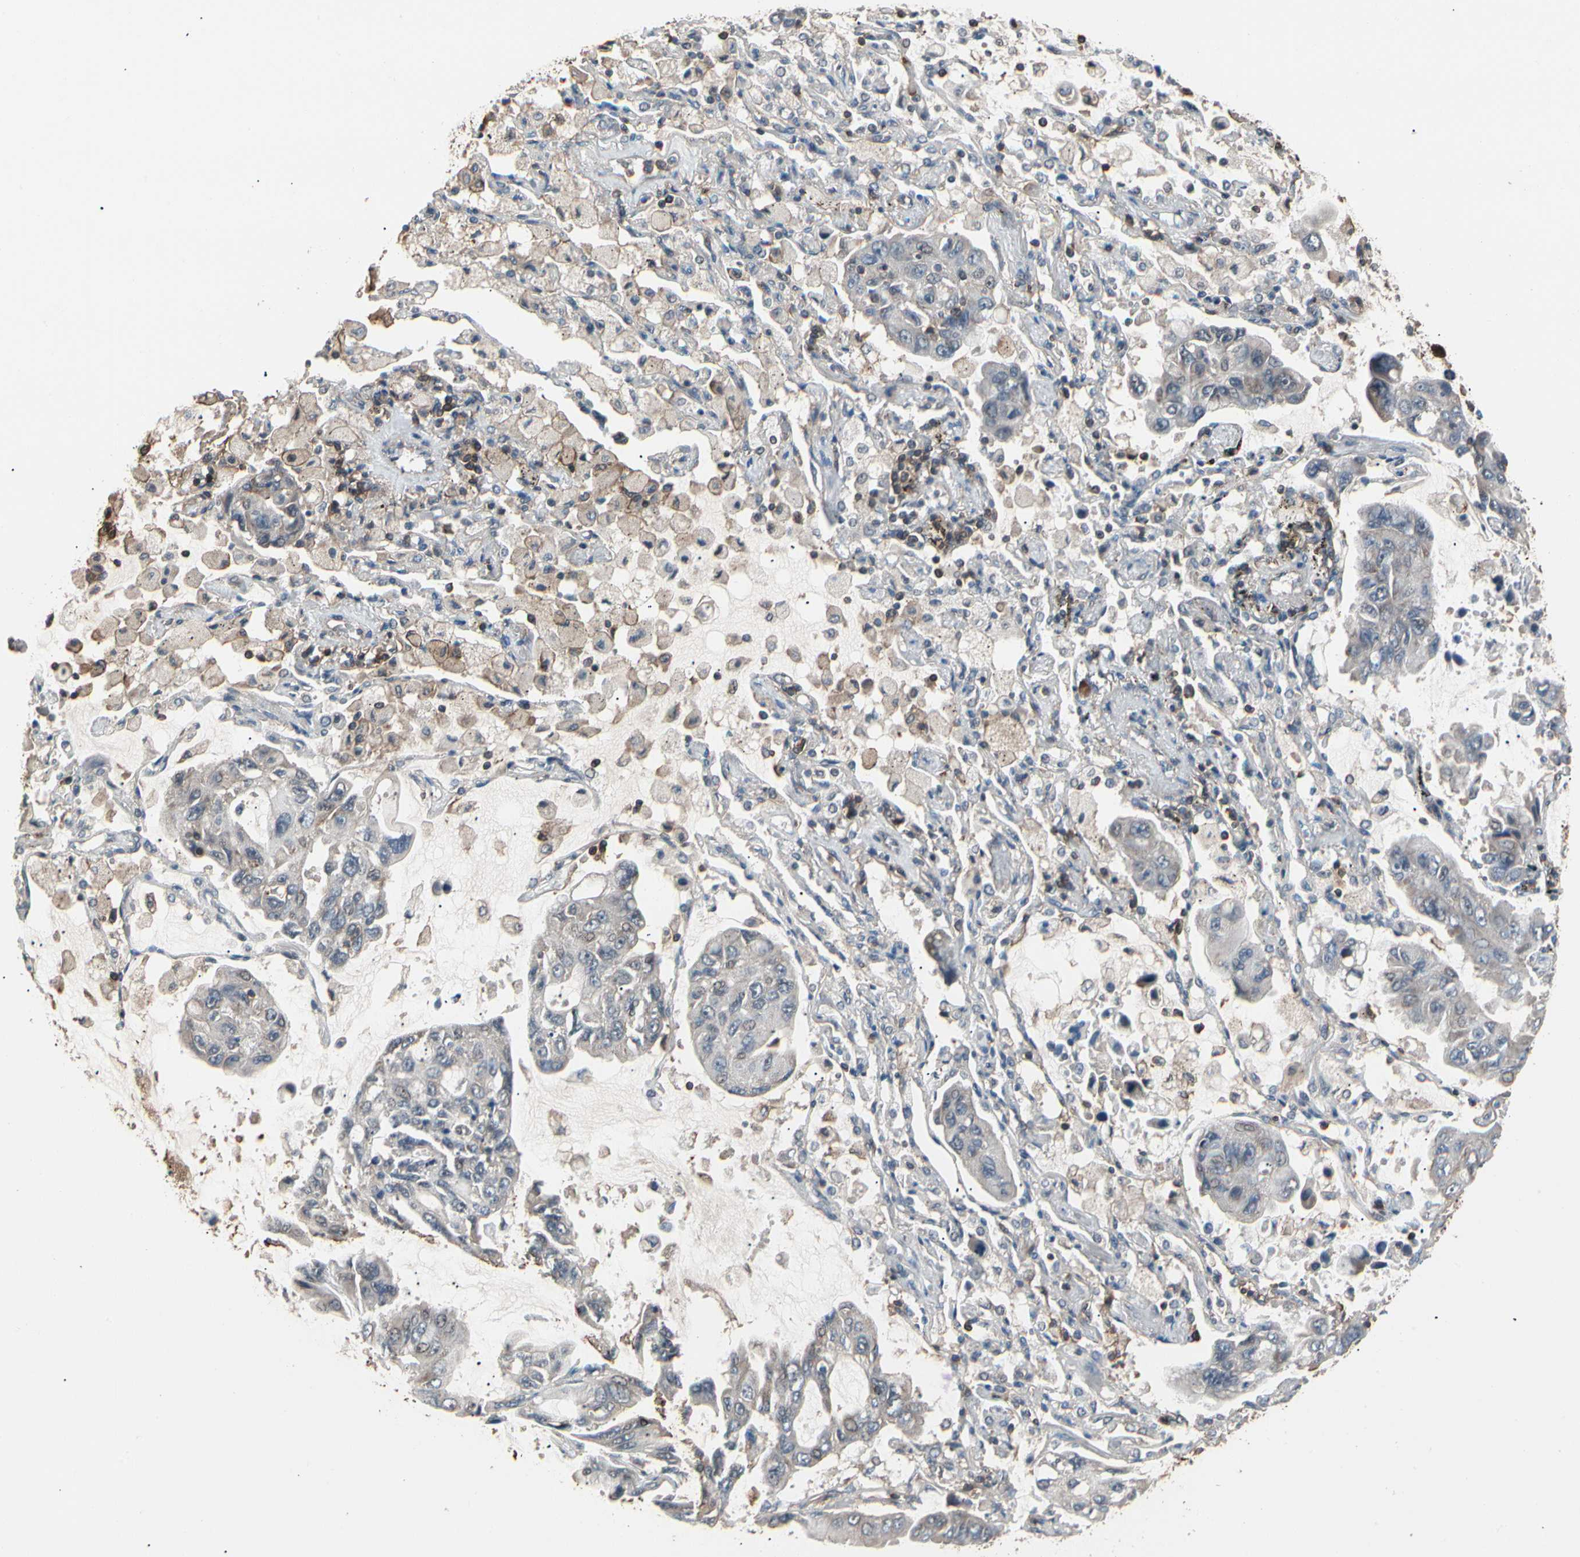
{"staining": {"intensity": "weak", "quantity": "<25%", "location": "cytoplasmic/membranous"}, "tissue": "lung cancer", "cell_type": "Tumor cells", "image_type": "cancer", "snomed": [{"axis": "morphology", "description": "Adenocarcinoma, NOS"}, {"axis": "topography", "description": "Lung"}], "caption": "The IHC image has no significant staining in tumor cells of adenocarcinoma (lung) tissue.", "gene": "MAPK13", "patient": {"sex": "male", "age": 64}}